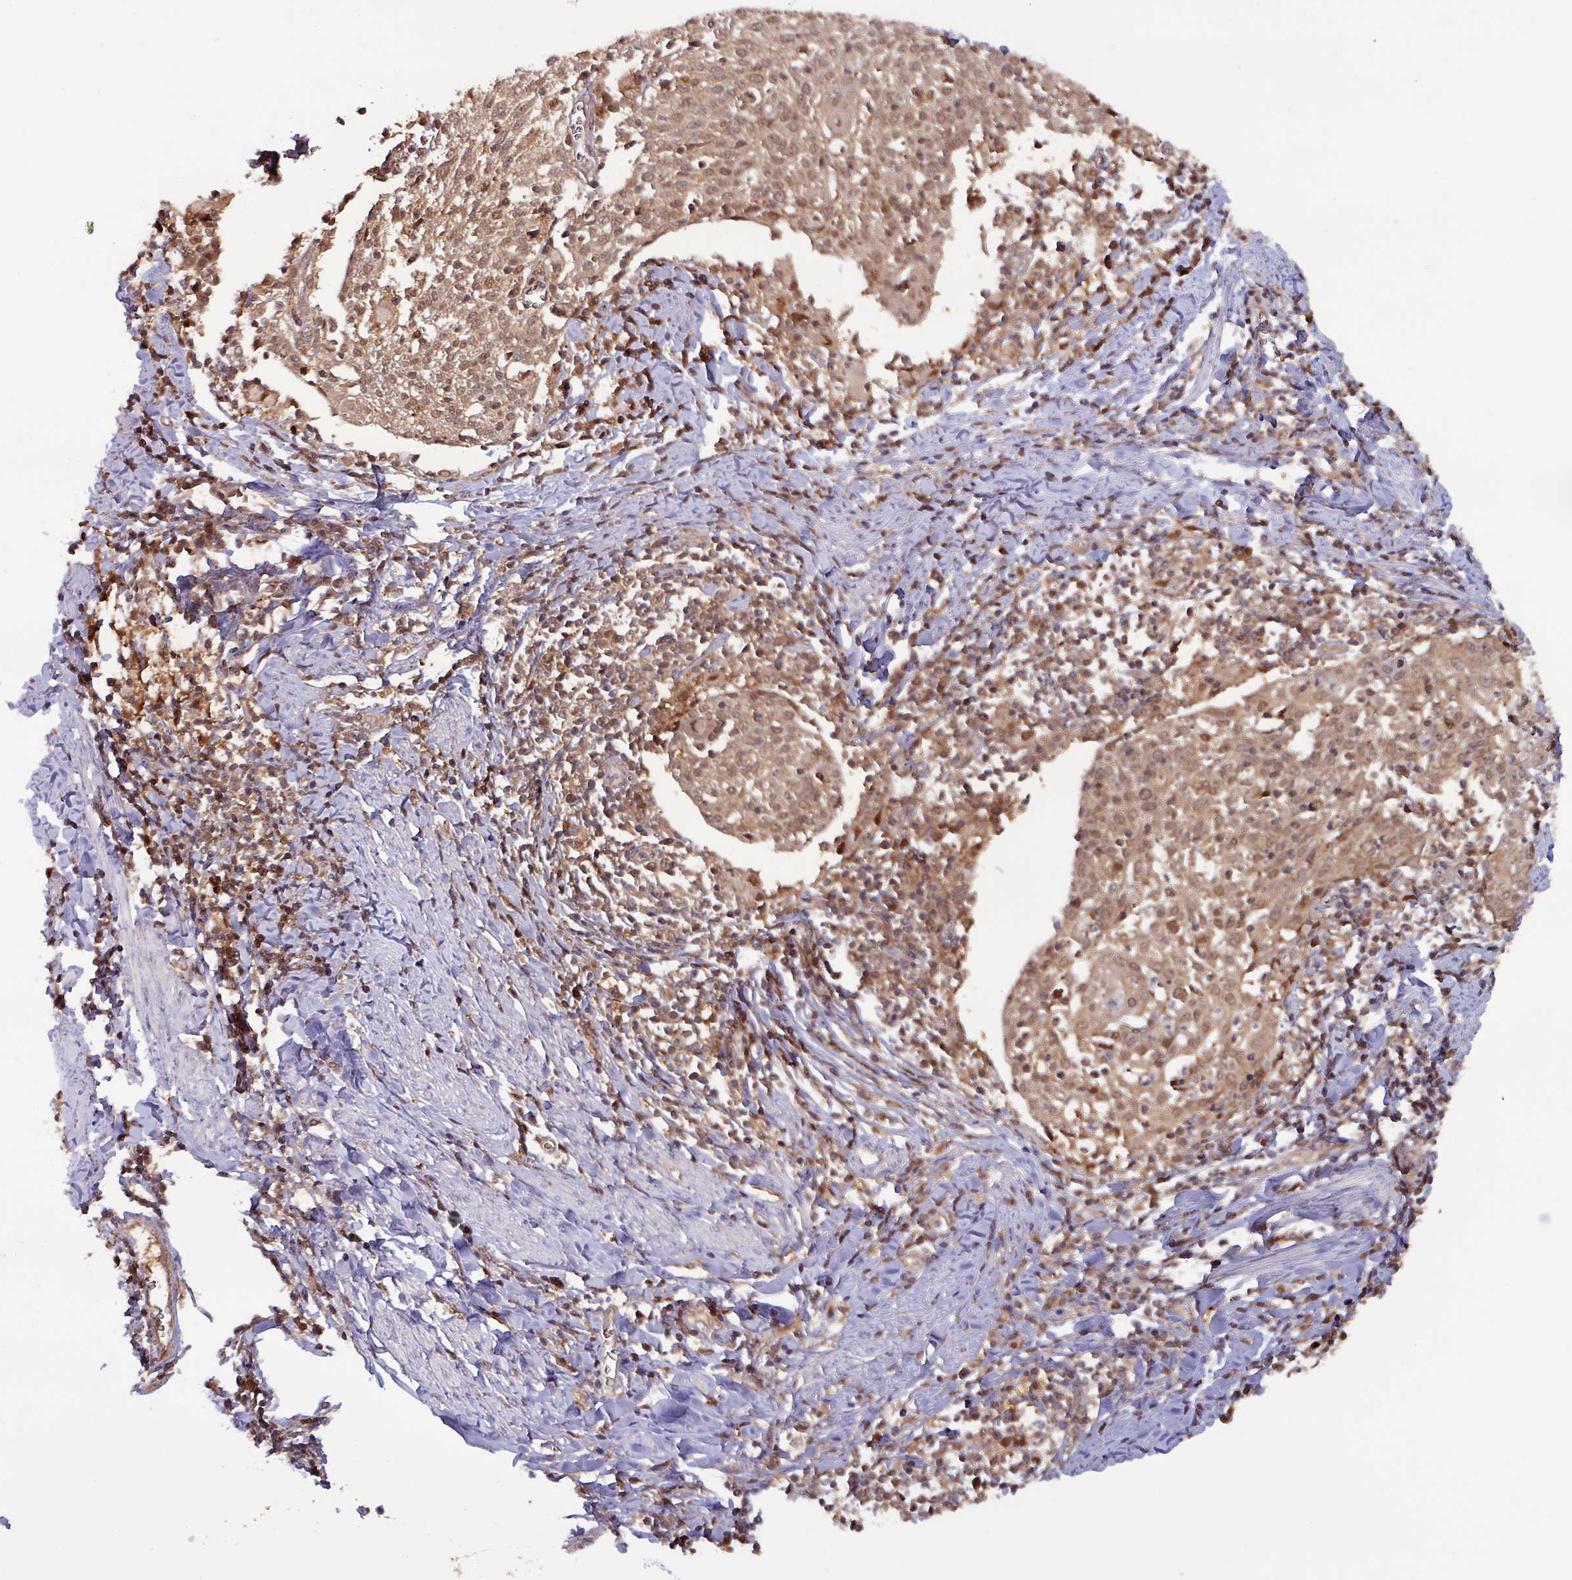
{"staining": {"intensity": "moderate", "quantity": ">75%", "location": "cytoplasmic/membranous,nuclear"}, "tissue": "cervical cancer", "cell_type": "Tumor cells", "image_type": "cancer", "snomed": [{"axis": "morphology", "description": "Squamous cell carcinoma, NOS"}, {"axis": "topography", "description": "Cervix"}], "caption": "Immunohistochemistry (IHC) photomicrograph of cervical cancer (squamous cell carcinoma) stained for a protein (brown), which displays medium levels of moderate cytoplasmic/membranous and nuclear staining in about >75% of tumor cells.", "gene": "PSMB8", "patient": {"sex": "female", "age": 52}}